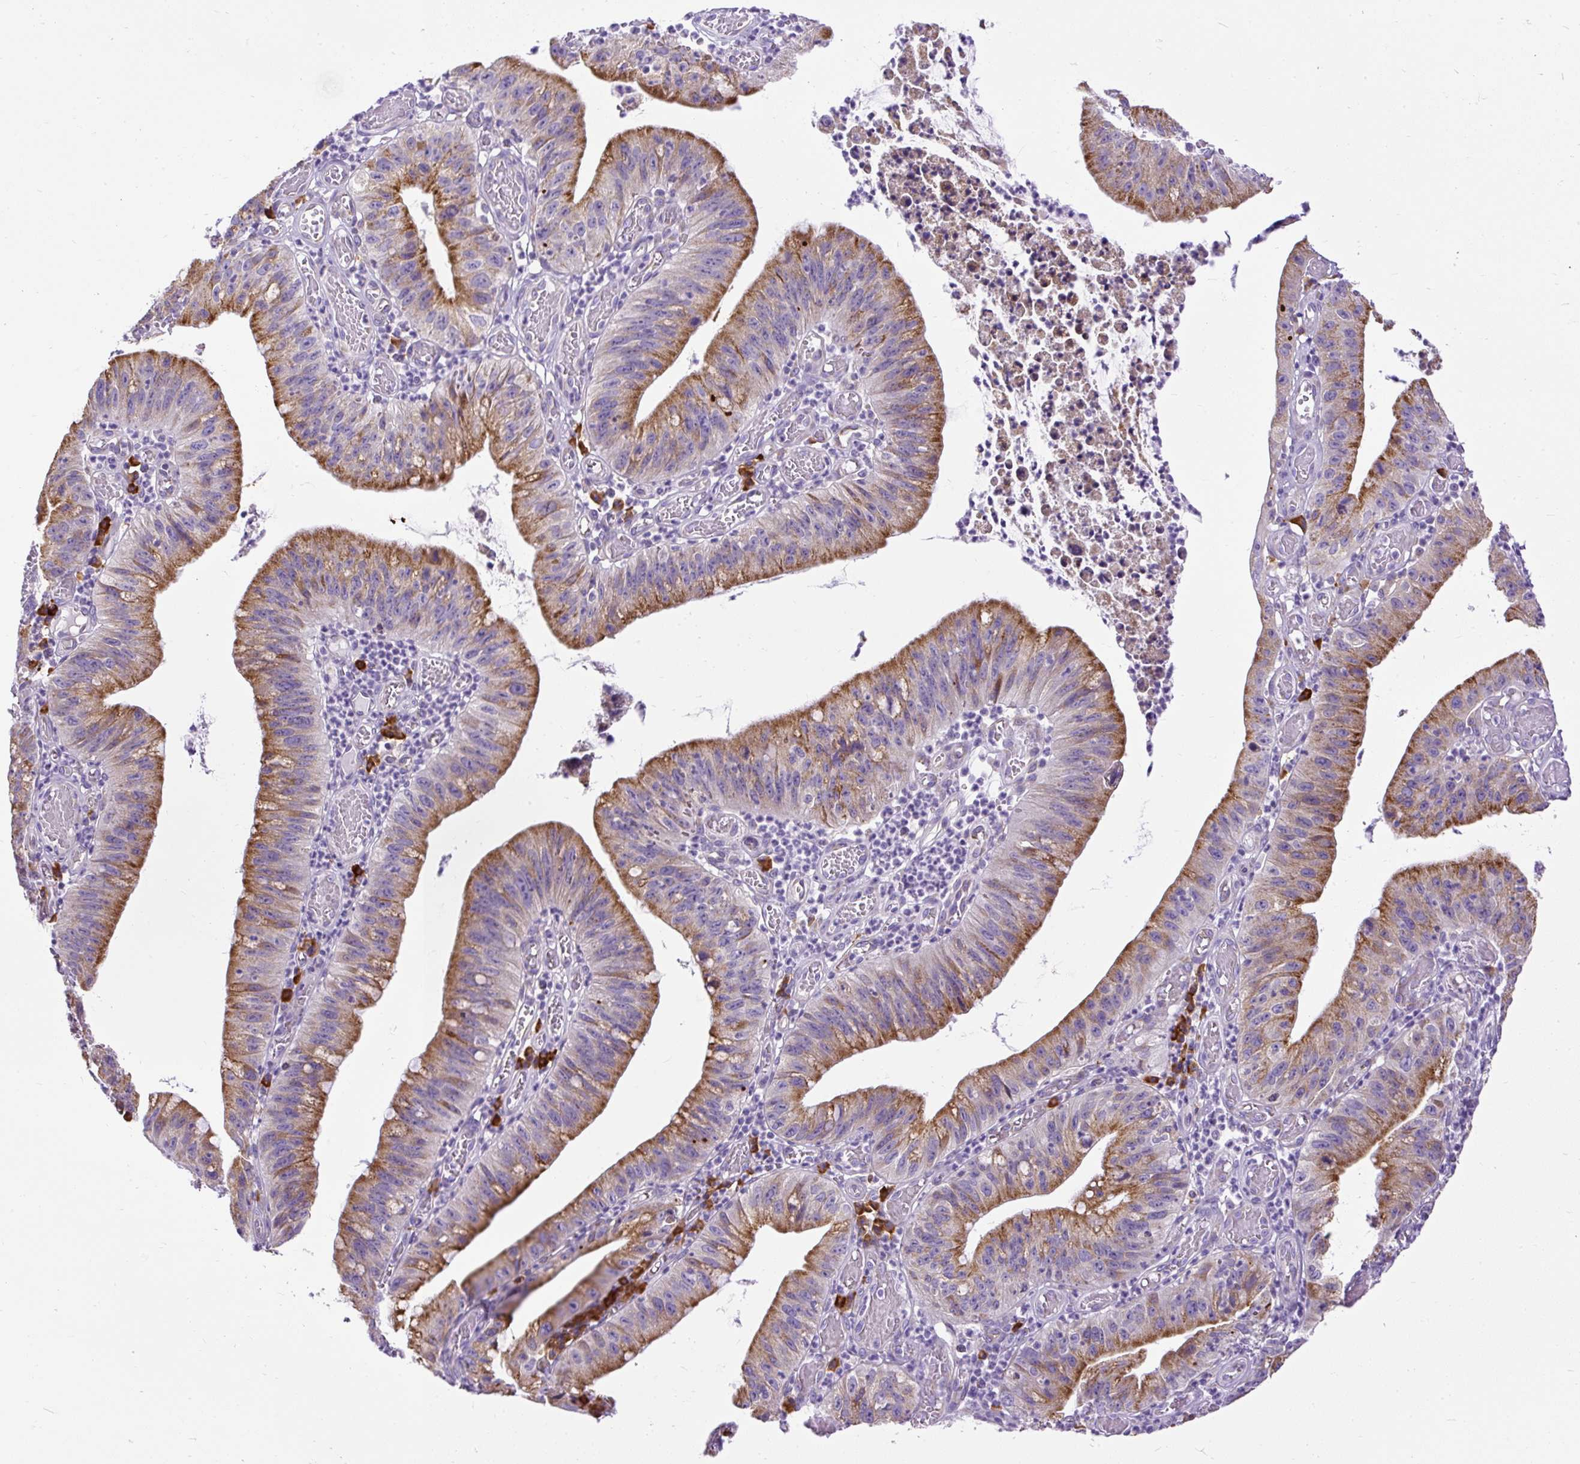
{"staining": {"intensity": "moderate", "quantity": ">75%", "location": "cytoplasmic/membranous"}, "tissue": "stomach cancer", "cell_type": "Tumor cells", "image_type": "cancer", "snomed": [{"axis": "morphology", "description": "Adenocarcinoma, NOS"}, {"axis": "topography", "description": "Stomach"}], "caption": "Protein staining of stomach cancer (adenocarcinoma) tissue exhibits moderate cytoplasmic/membranous expression in about >75% of tumor cells. Nuclei are stained in blue.", "gene": "SYBU", "patient": {"sex": "male", "age": 59}}